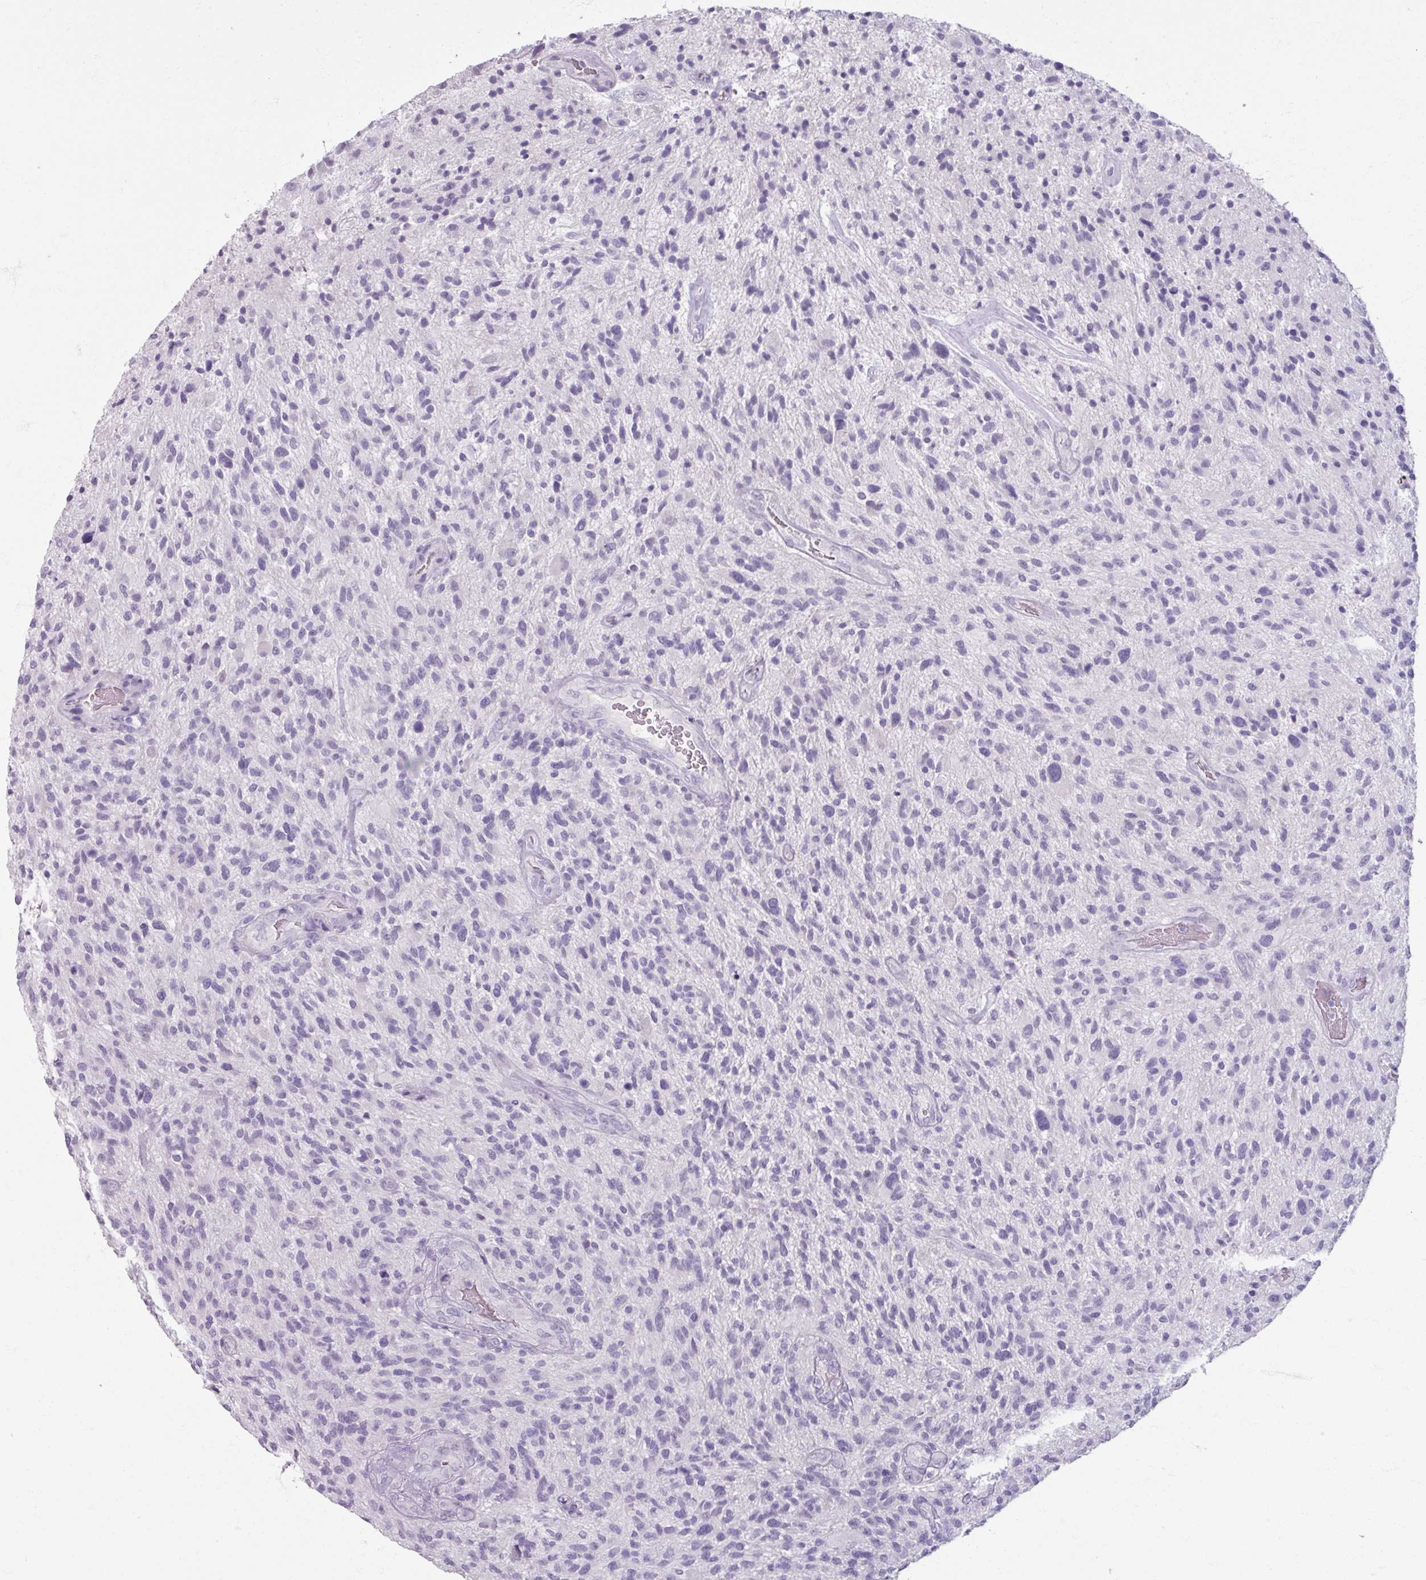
{"staining": {"intensity": "negative", "quantity": "none", "location": "none"}, "tissue": "glioma", "cell_type": "Tumor cells", "image_type": "cancer", "snomed": [{"axis": "morphology", "description": "Glioma, malignant, High grade"}, {"axis": "topography", "description": "Brain"}], "caption": "Human malignant high-grade glioma stained for a protein using immunohistochemistry shows no staining in tumor cells.", "gene": "TG", "patient": {"sex": "male", "age": 47}}